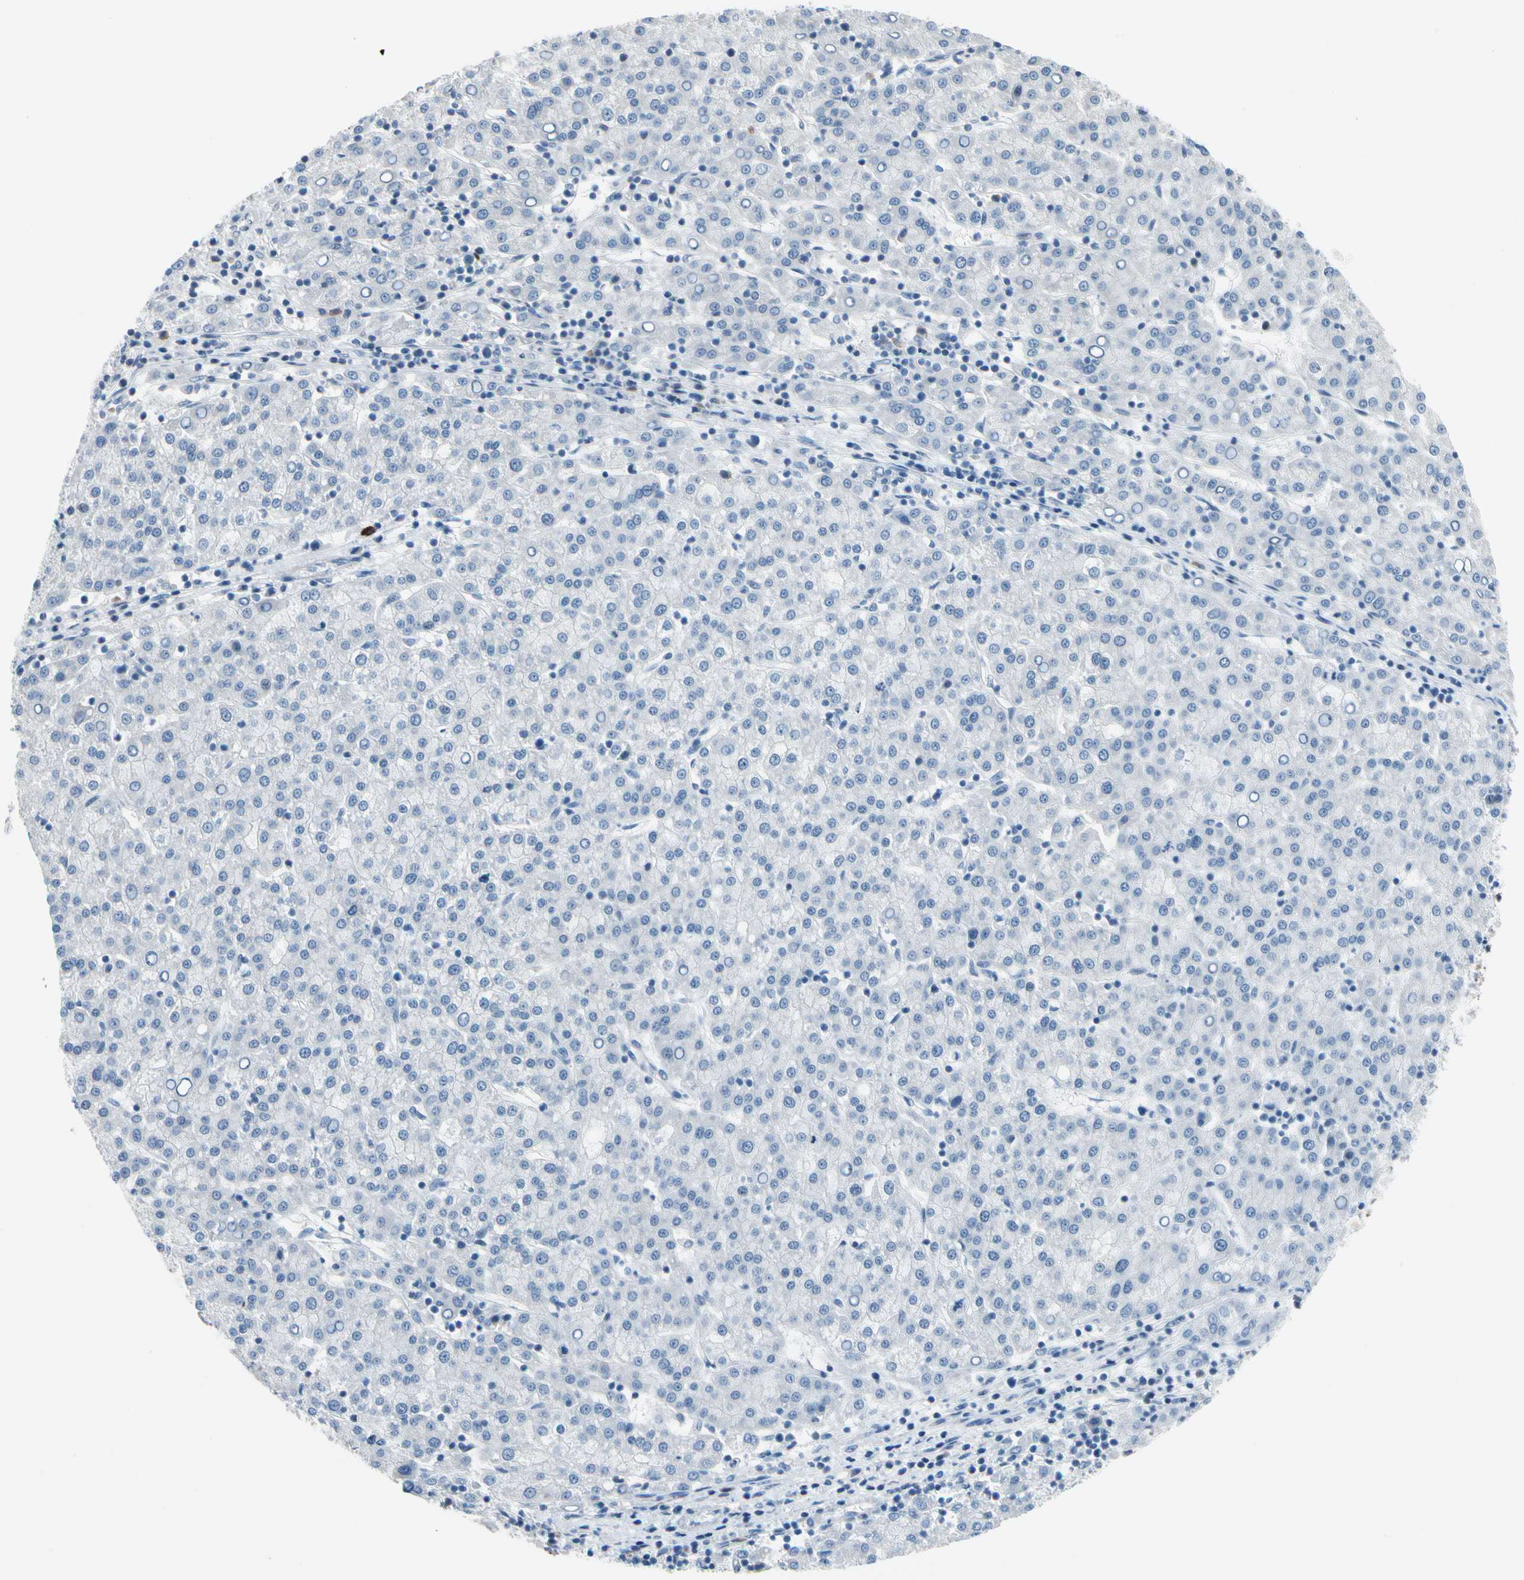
{"staining": {"intensity": "negative", "quantity": "none", "location": "none"}, "tissue": "liver cancer", "cell_type": "Tumor cells", "image_type": "cancer", "snomed": [{"axis": "morphology", "description": "Carcinoma, Hepatocellular, NOS"}, {"axis": "topography", "description": "Liver"}], "caption": "This is a micrograph of immunohistochemistry staining of liver hepatocellular carcinoma, which shows no expression in tumor cells. The staining is performed using DAB brown chromogen with nuclei counter-stained in using hematoxylin.", "gene": "STK40", "patient": {"sex": "female", "age": 58}}